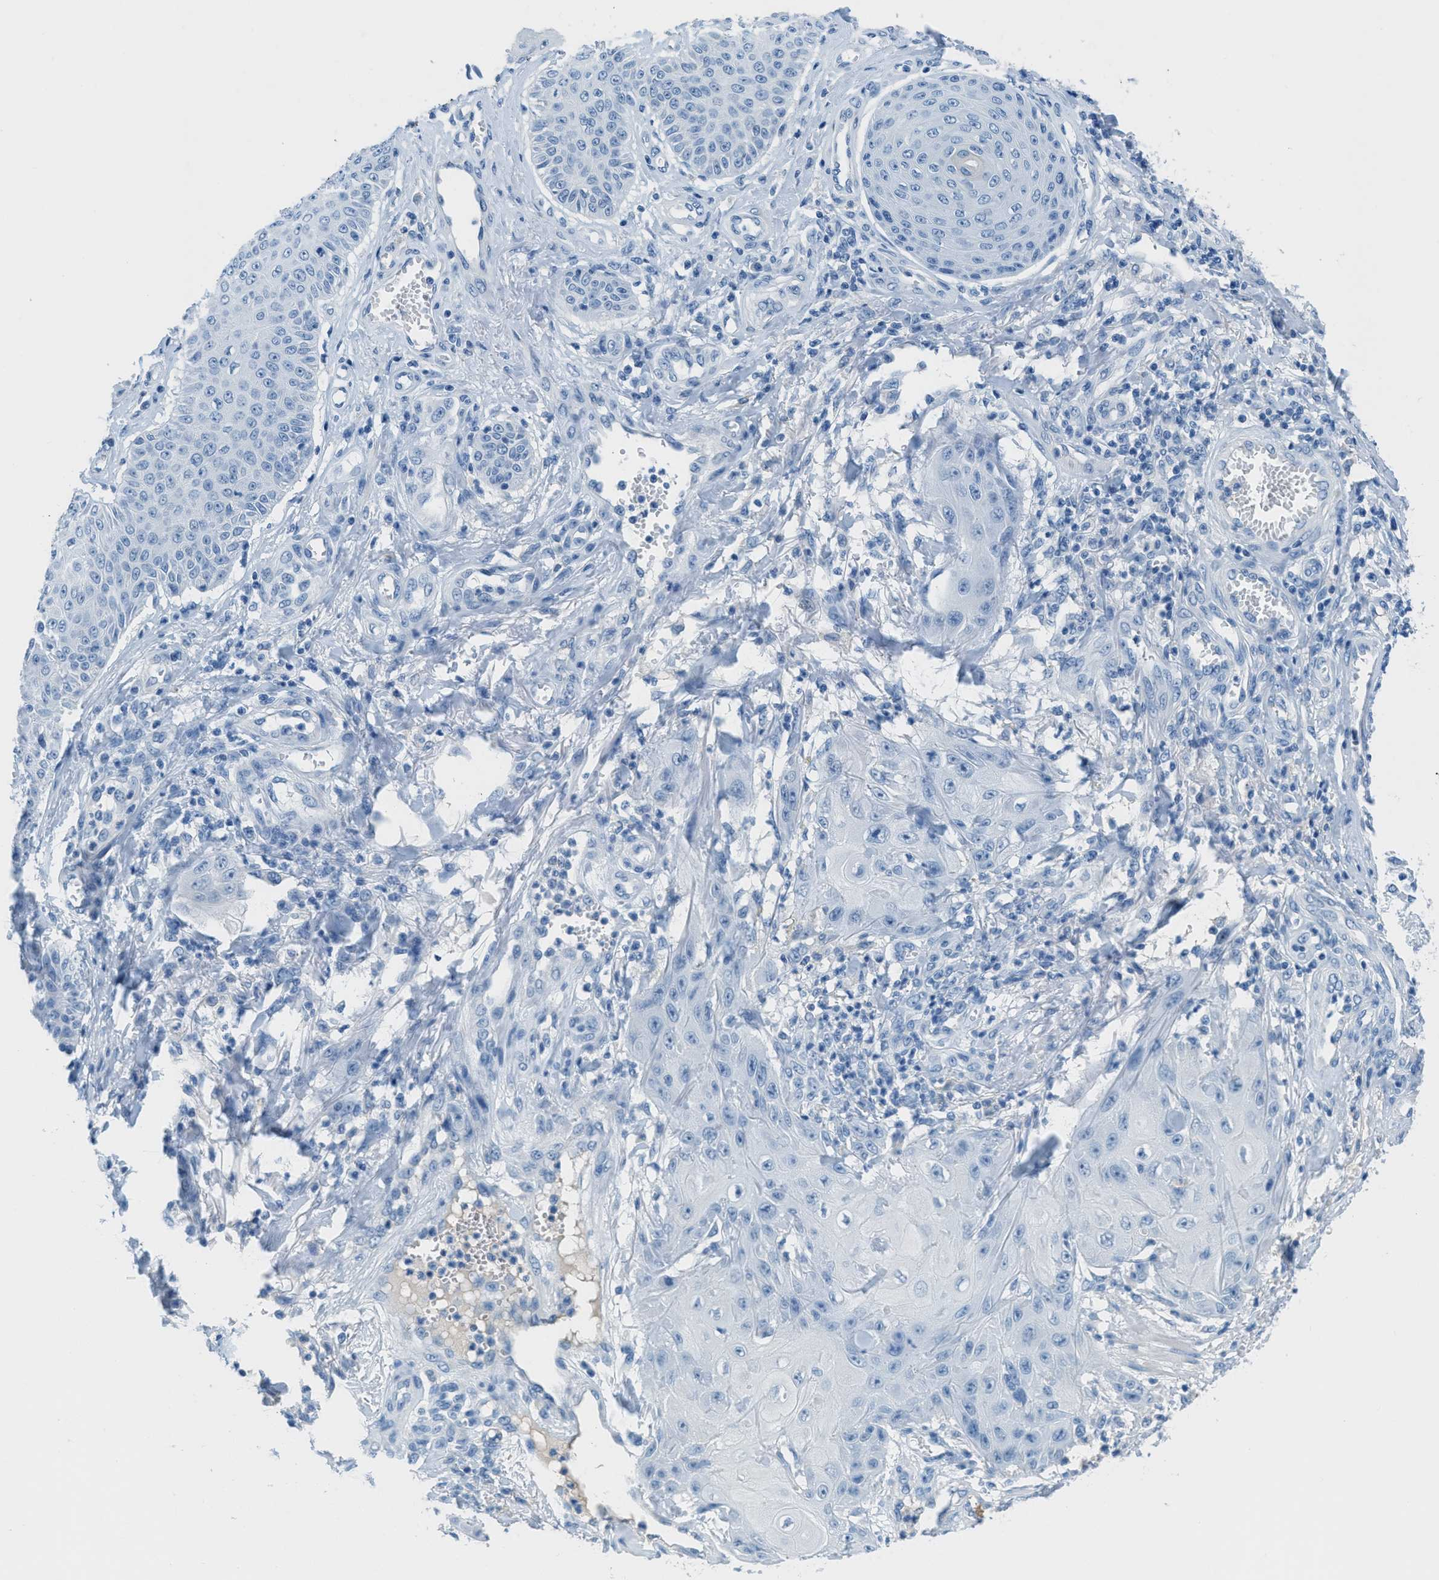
{"staining": {"intensity": "negative", "quantity": "none", "location": "none"}, "tissue": "skin cancer", "cell_type": "Tumor cells", "image_type": "cancer", "snomed": [{"axis": "morphology", "description": "Squamous cell carcinoma, NOS"}, {"axis": "topography", "description": "Skin"}], "caption": "Skin cancer (squamous cell carcinoma) stained for a protein using immunohistochemistry (IHC) reveals no positivity tumor cells.", "gene": "MGARP", "patient": {"sex": "male", "age": 74}}